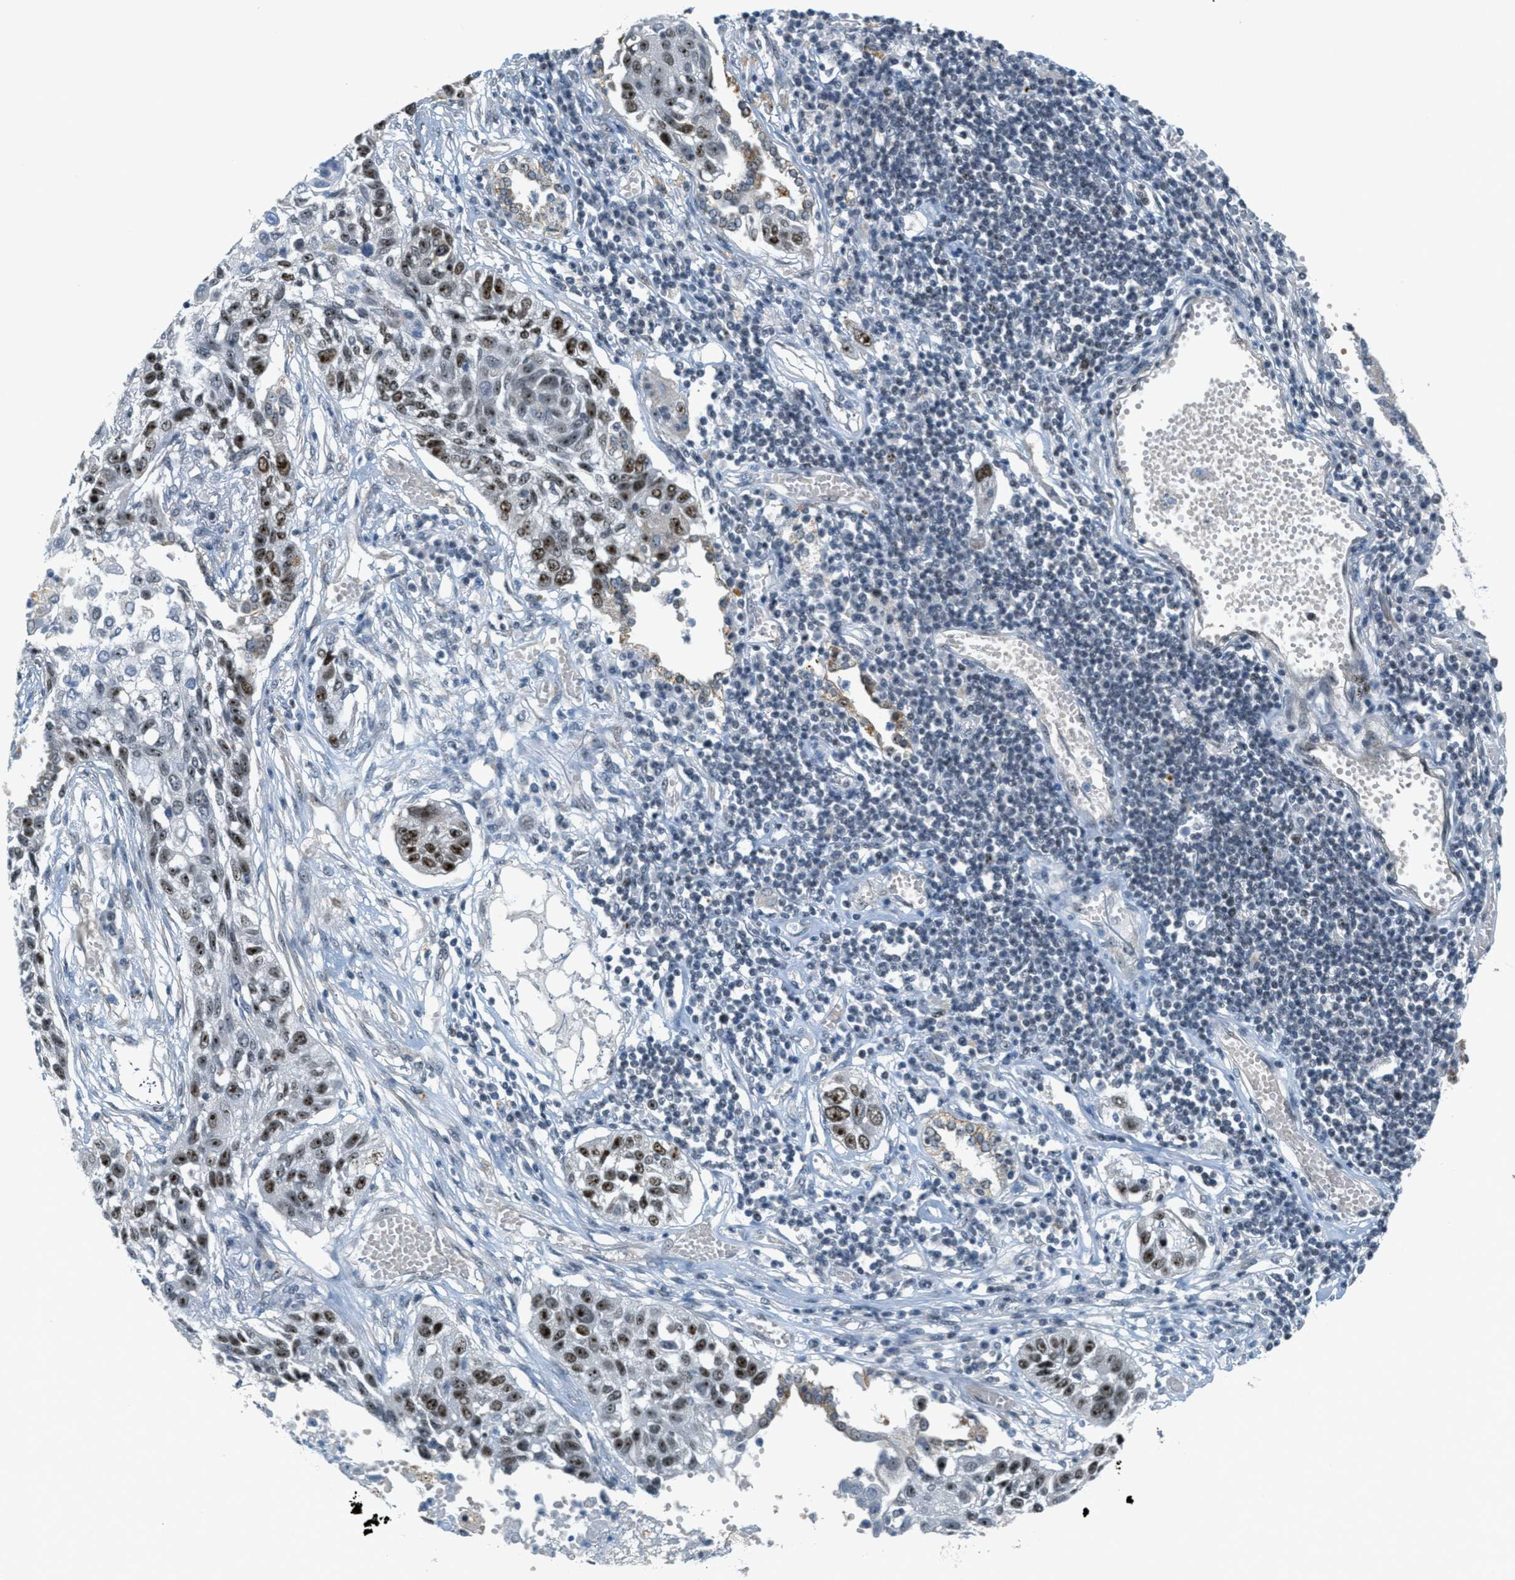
{"staining": {"intensity": "strong", "quantity": ">75%", "location": "nuclear"}, "tissue": "lung cancer", "cell_type": "Tumor cells", "image_type": "cancer", "snomed": [{"axis": "morphology", "description": "Squamous cell carcinoma, NOS"}, {"axis": "topography", "description": "Lung"}], "caption": "IHC micrograph of neoplastic tissue: human lung cancer stained using immunohistochemistry (IHC) displays high levels of strong protein expression localized specifically in the nuclear of tumor cells, appearing as a nuclear brown color.", "gene": "DDX47", "patient": {"sex": "male", "age": 71}}